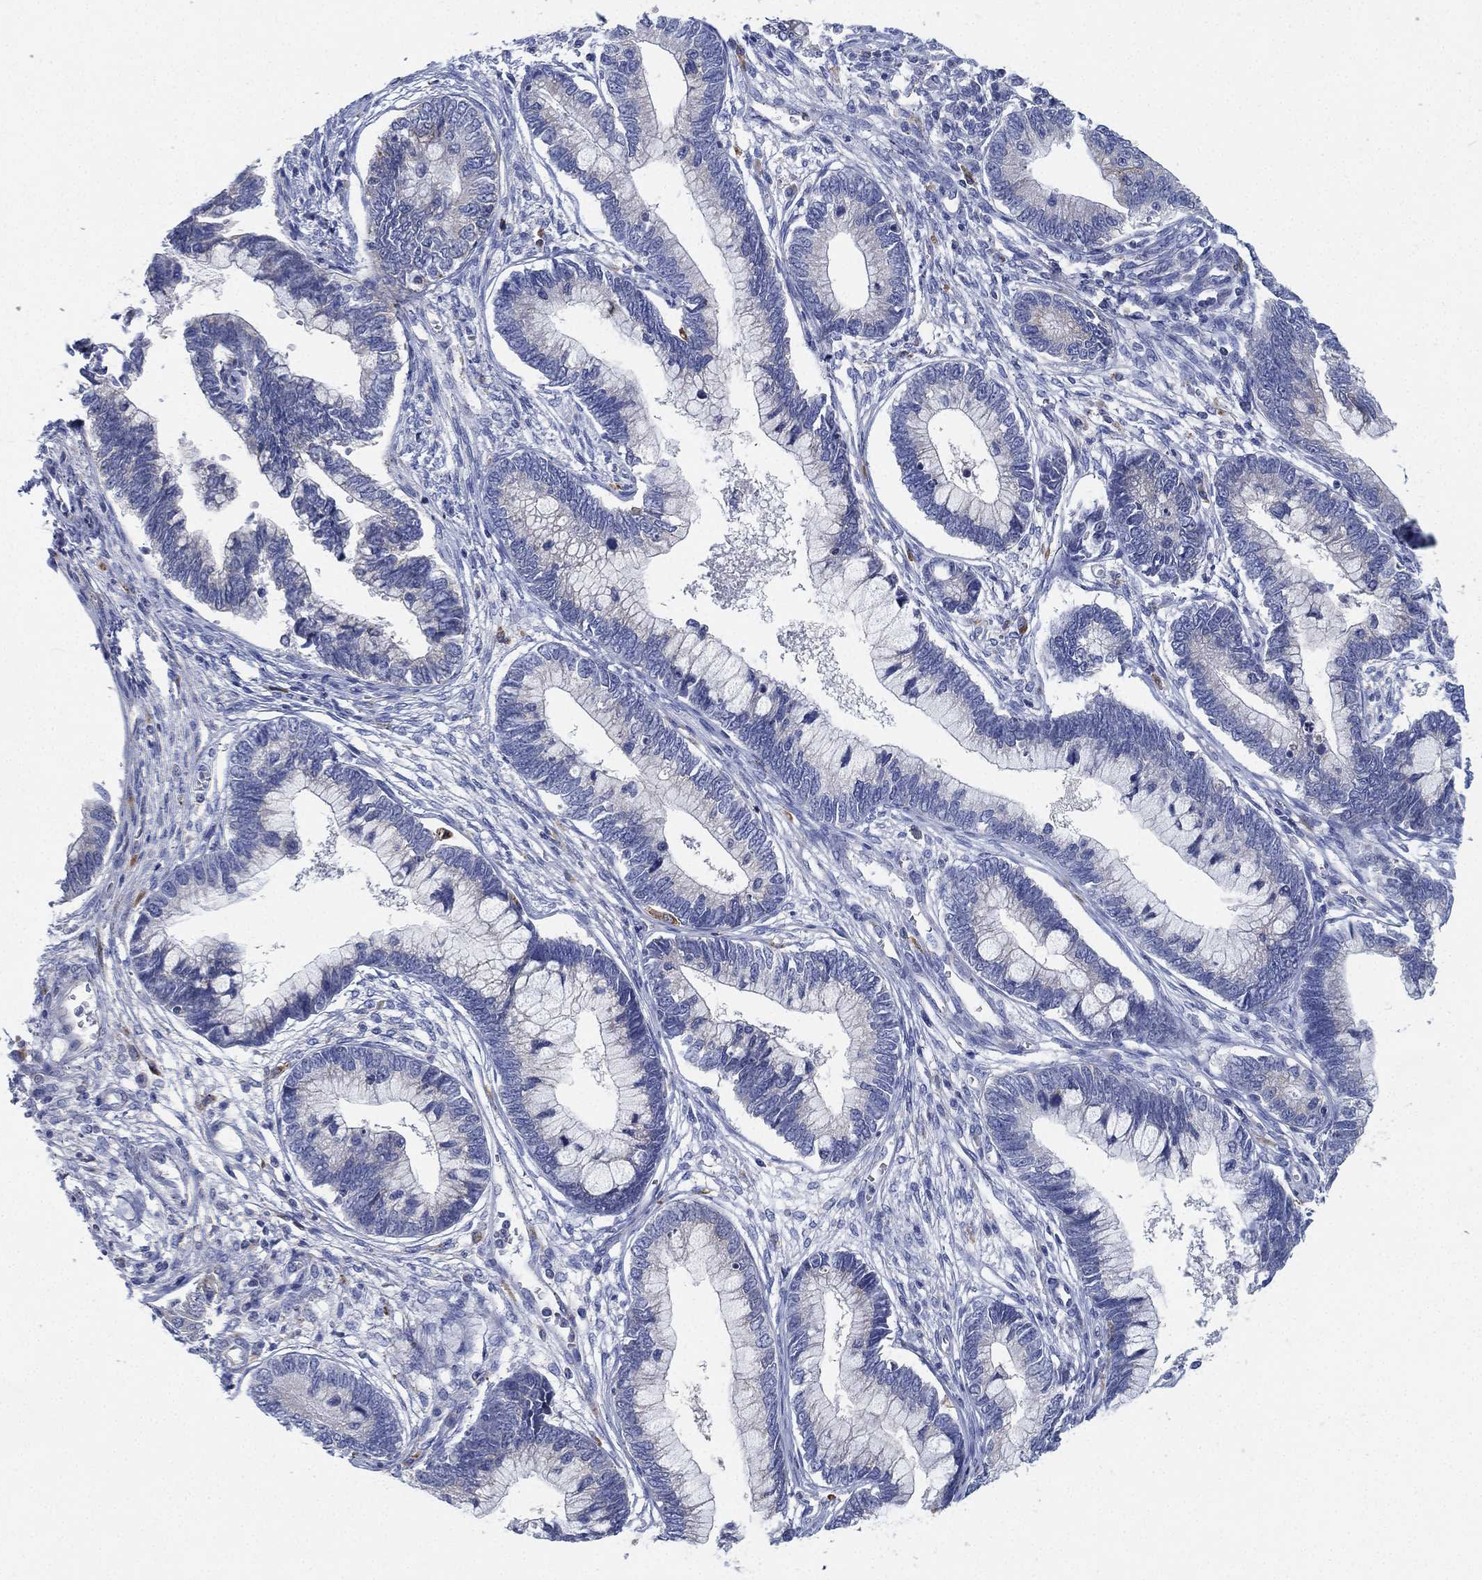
{"staining": {"intensity": "negative", "quantity": "none", "location": "none"}, "tissue": "cervical cancer", "cell_type": "Tumor cells", "image_type": "cancer", "snomed": [{"axis": "morphology", "description": "Adenocarcinoma, NOS"}, {"axis": "topography", "description": "Cervix"}], "caption": "This histopathology image is of cervical adenocarcinoma stained with immunohistochemistry to label a protein in brown with the nuclei are counter-stained blue. There is no staining in tumor cells.", "gene": "GALNS", "patient": {"sex": "female", "age": 44}}